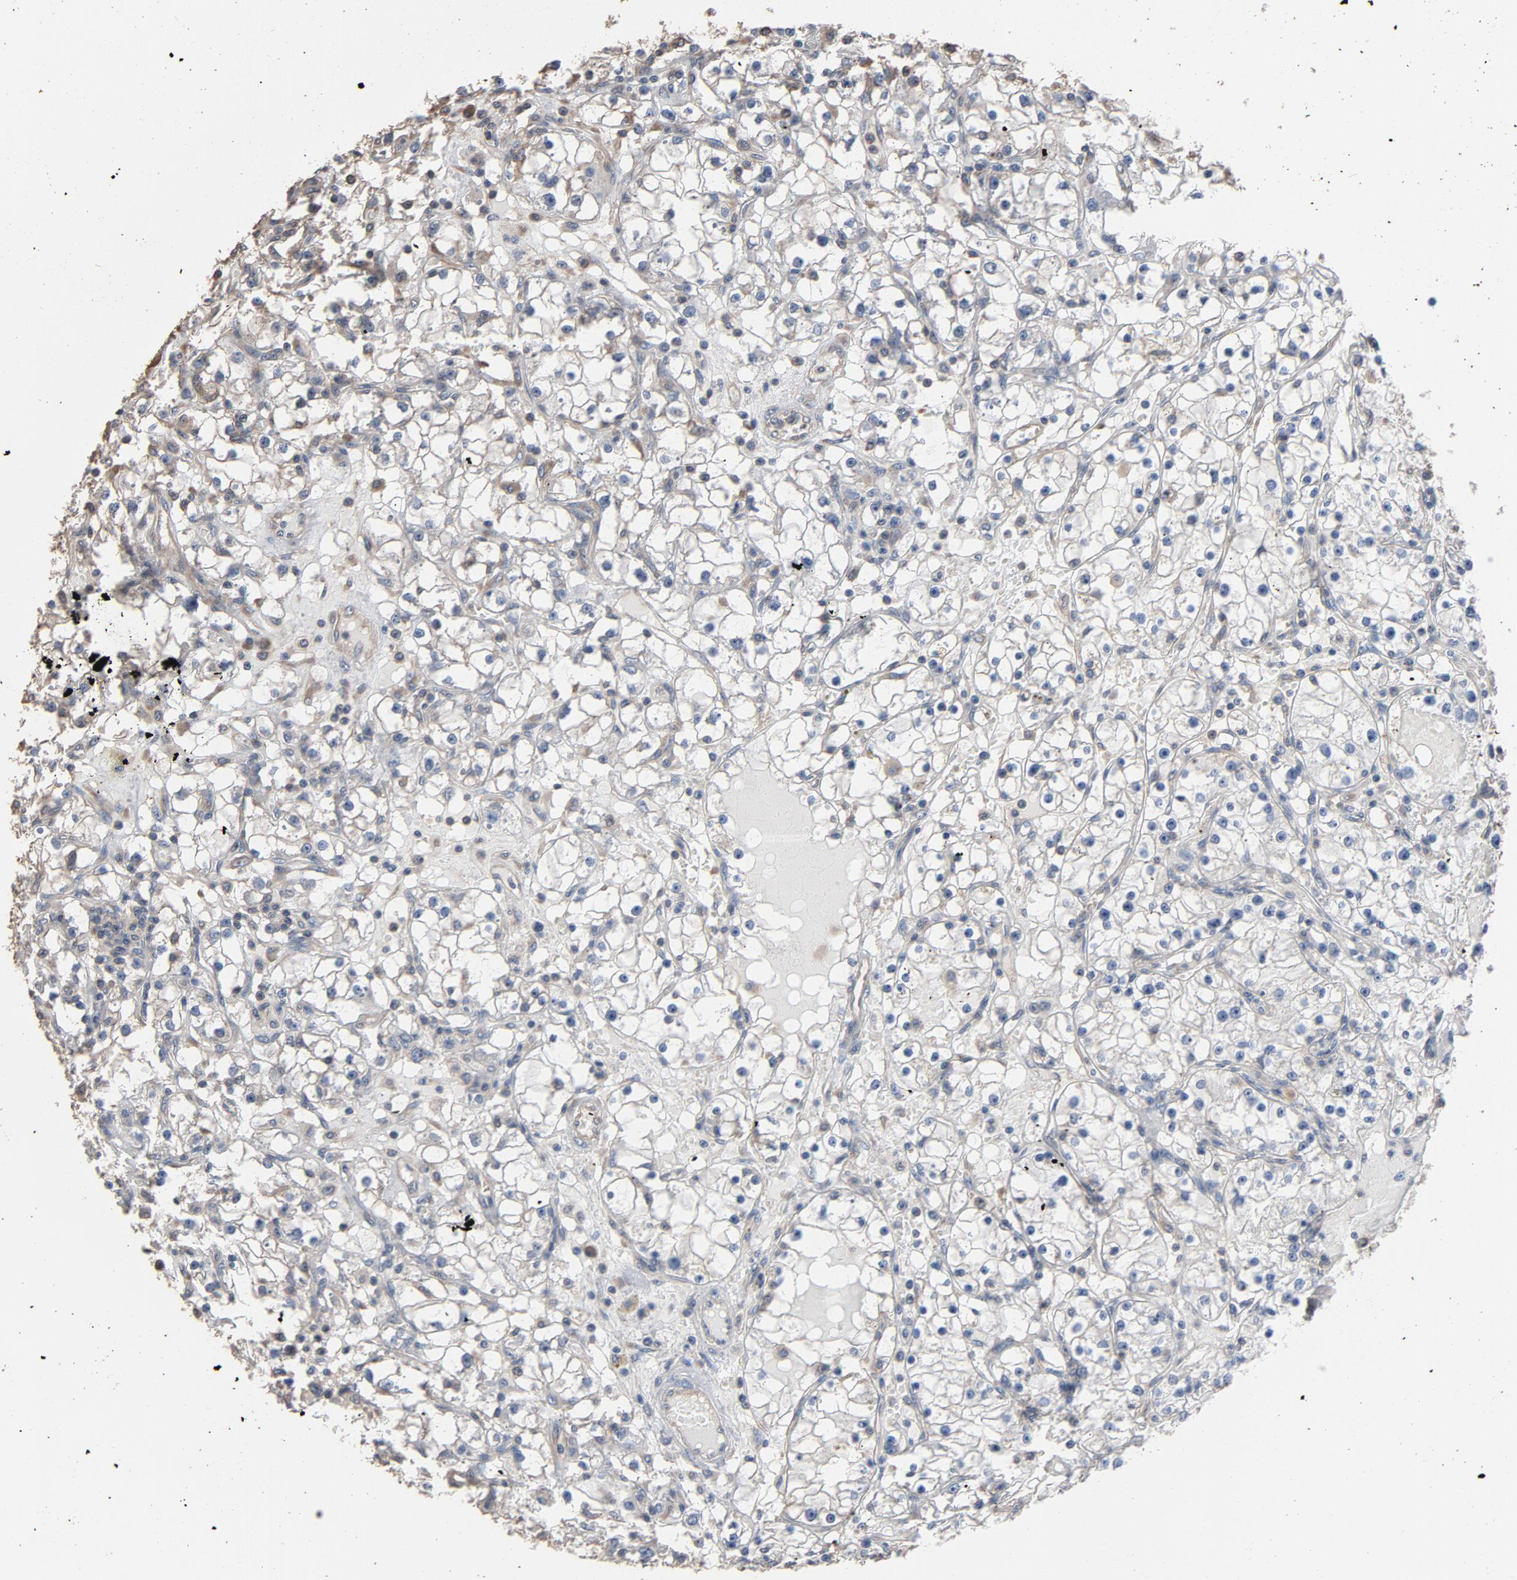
{"staining": {"intensity": "negative", "quantity": "none", "location": "none"}, "tissue": "renal cancer", "cell_type": "Tumor cells", "image_type": "cancer", "snomed": [{"axis": "morphology", "description": "Adenocarcinoma, NOS"}, {"axis": "topography", "description": "Kidney"}], "caption": "Immunohistochemical staining of renal cancer shows no significant expression in tumor cells. (IHC, brightfield microscopy, high magnification).", "gene": "SOX6", "patient": {"sex": "male", "age": 56}}